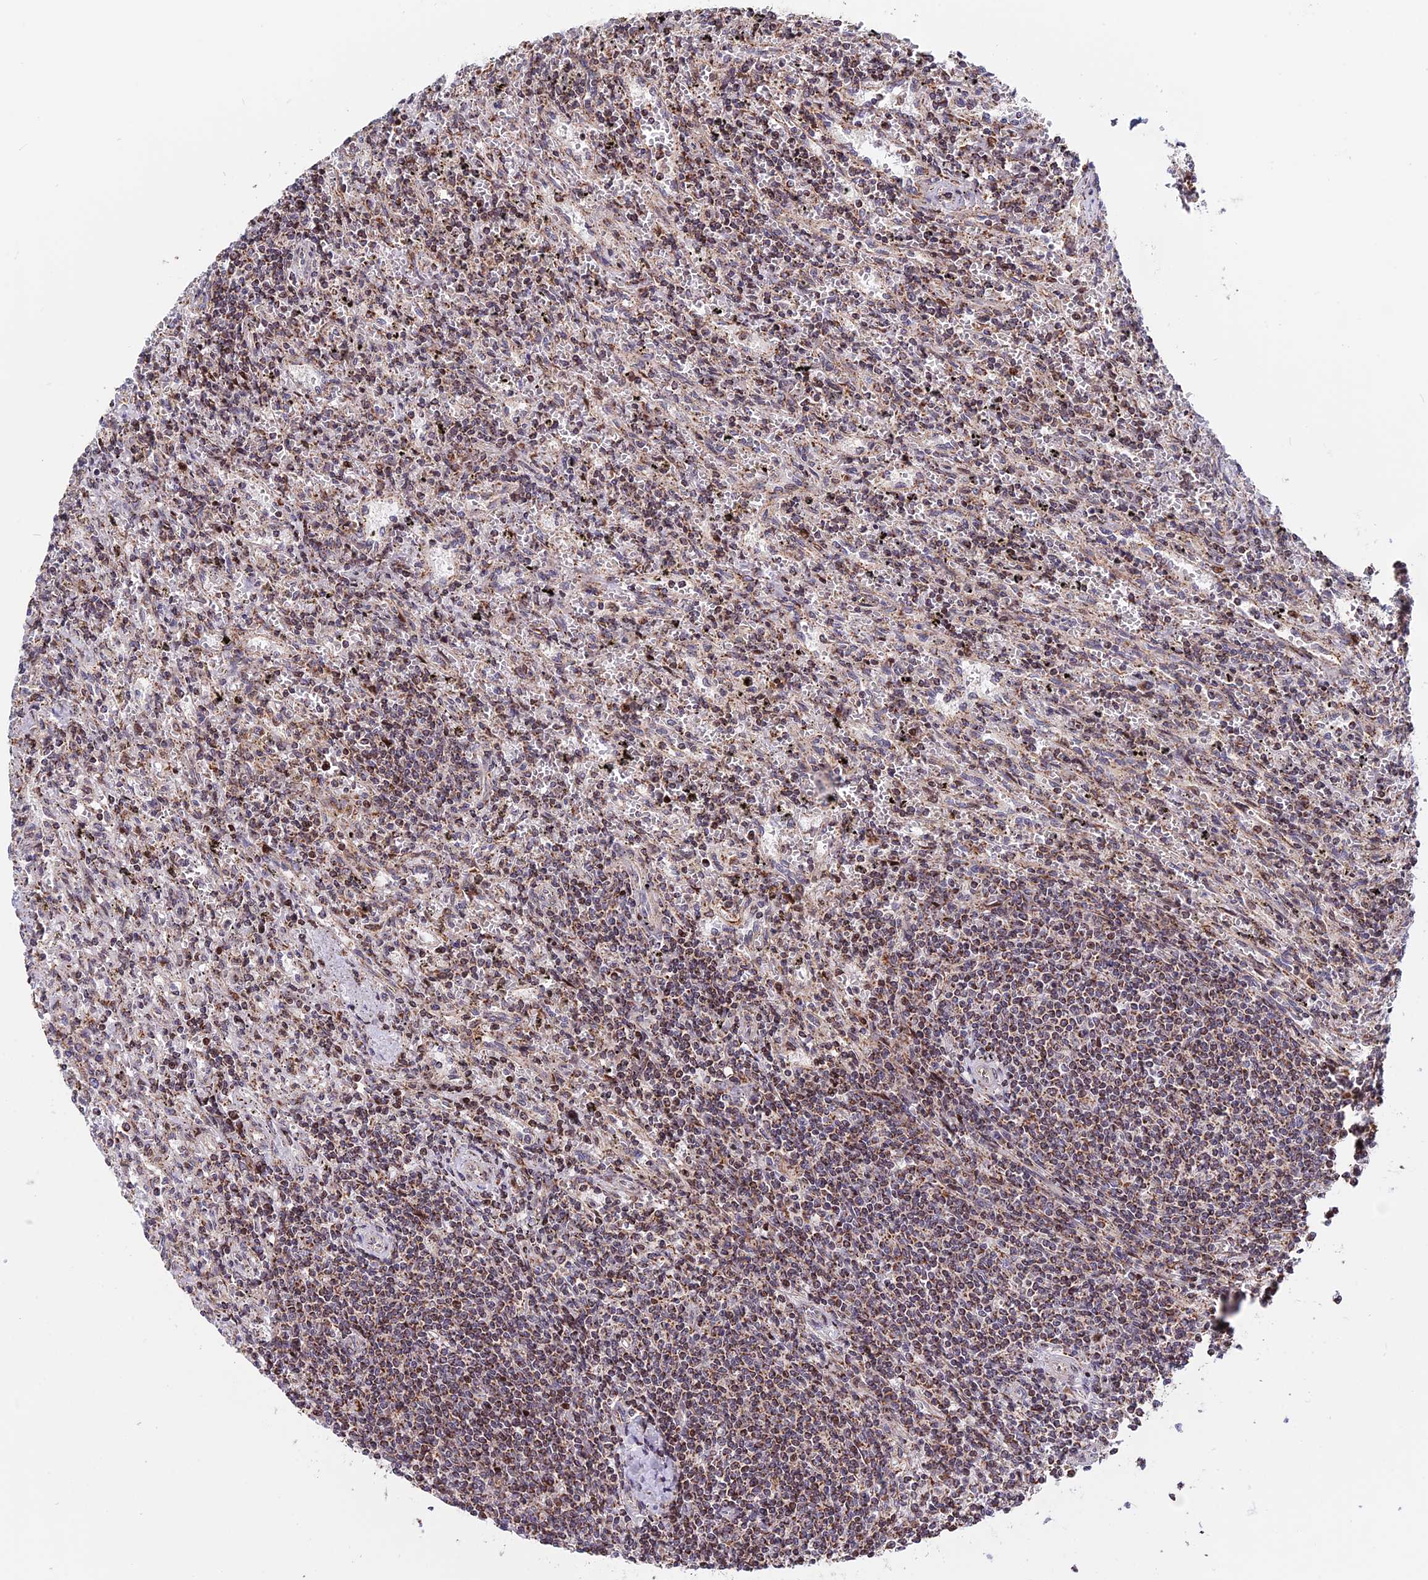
{"staining": {"intensity": "moderate", "quantity": ">75%", "location": "cytoplasmic/membranous"}, "tissue": "lymphoma", "cell_type": "Tumor cells", "image_type": "cancer", "snomed": [{"axis": "morphology", "description": "Malignant lymphoma, non-Hodgkin's type, Low grade"}, {"axis": "topography", "description": "Spleen"}], "caption": "Immunohistochemical staining of low-grade malignant lymphoma, non-Hodgkin's type reveals moderate cytoplasmic/membranous protein positivity in approximately >75% of tumor cells.", "gene": "FAM174C", "patient": {"sex": "male", "age": 76}}